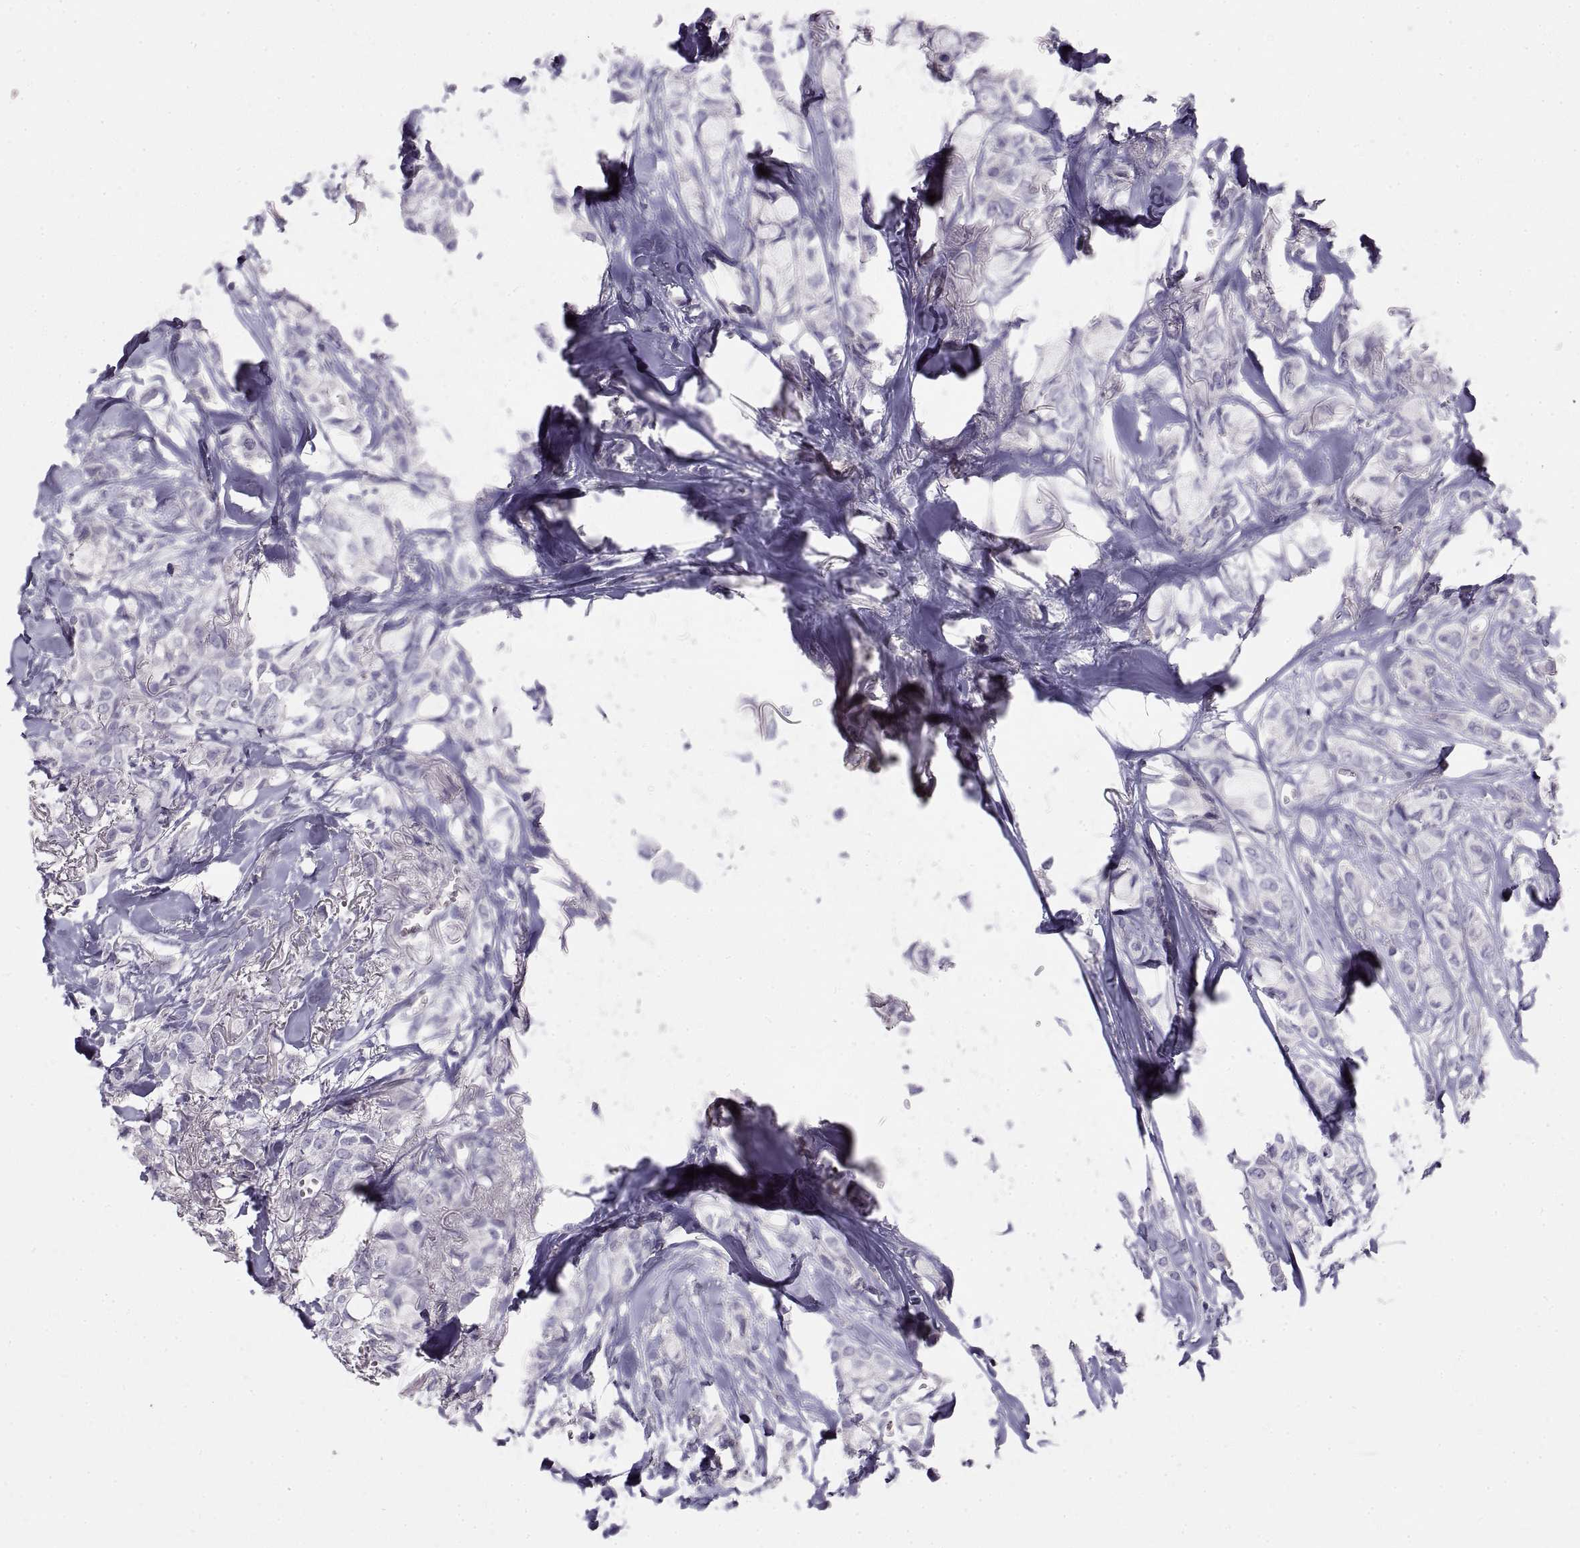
{"staining": {"intensity": "negative", "quantity": "none", "location": "none"}, "tissue": "breast cancer", "cell_type": "Tumor cells", "image_type": "cancer", "snomed": [{"axis": "morphology", "description": "Duct carcinoma"}, {"axis": "topography", "description": "Breast"}], "caption": "An image of infiltrating ductal carcinoma (breast) stained for a protein reveals no brown staining in tumor cells.", "gene": "CRYBB3", "patient": {"sex": "female", "age": 85}}